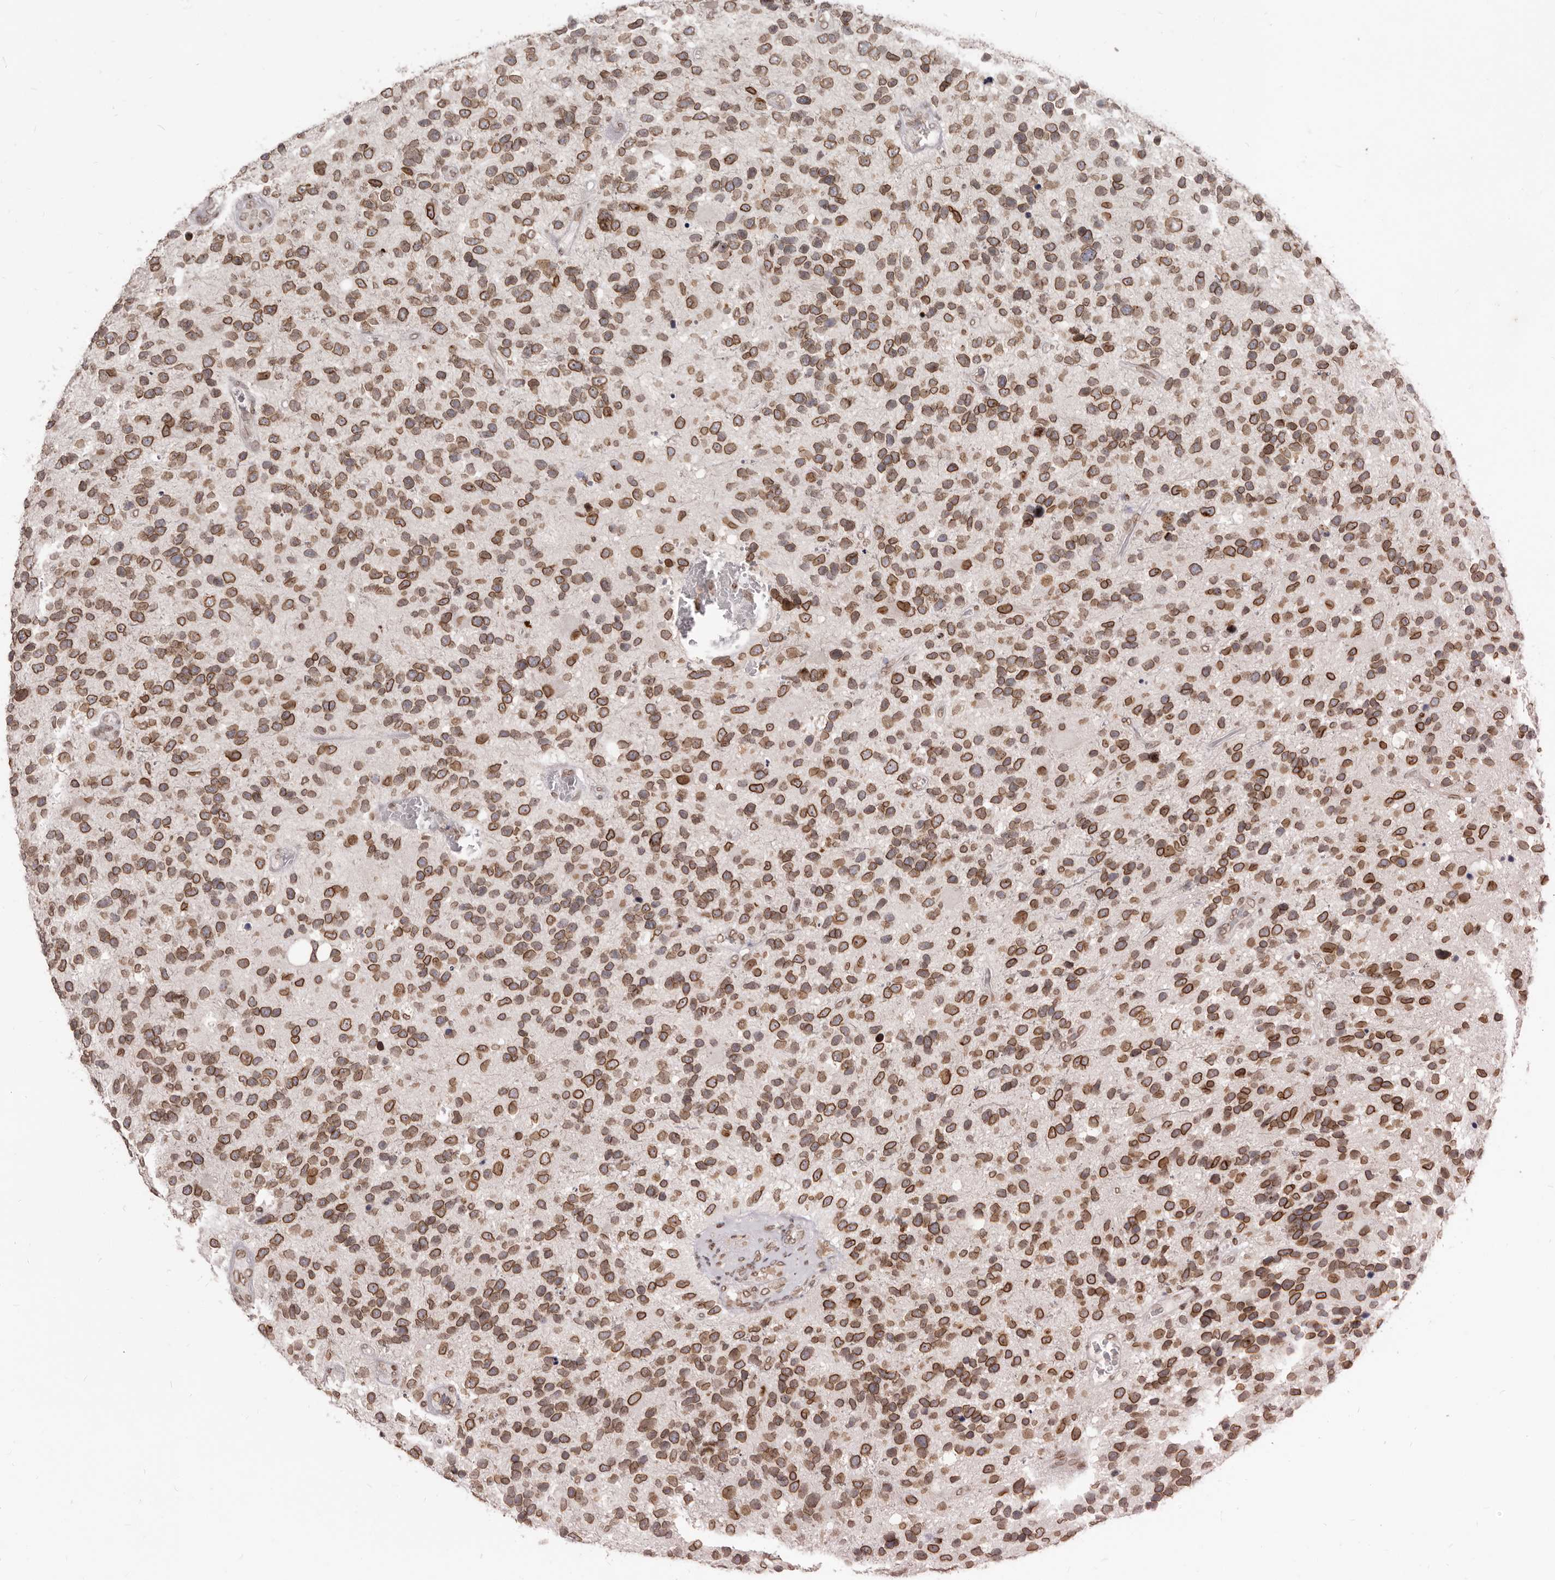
{"staining": {"intensity": "moderate", "quantity": ">75%", "location": "cytoplasmic/membranous,nuclear"}, "tissue": "glioma", "cell_type": "Tumor cells", "image_type": "cancer", "snomed": [{"axis": "morphology", "description": "Glioma, malignant, High grade"}, {"axis": "topography", "description": "Brain"}], "caption": "IHC image of high-grade glioma (malignant) stained for a protein (brown), which displays medium levels of moderate cytoplasmic/membranous and nuclear expression in about >75% of tumor cells.", "gene": "NUP153", "patient": {"sex": "female", "age": 58}}